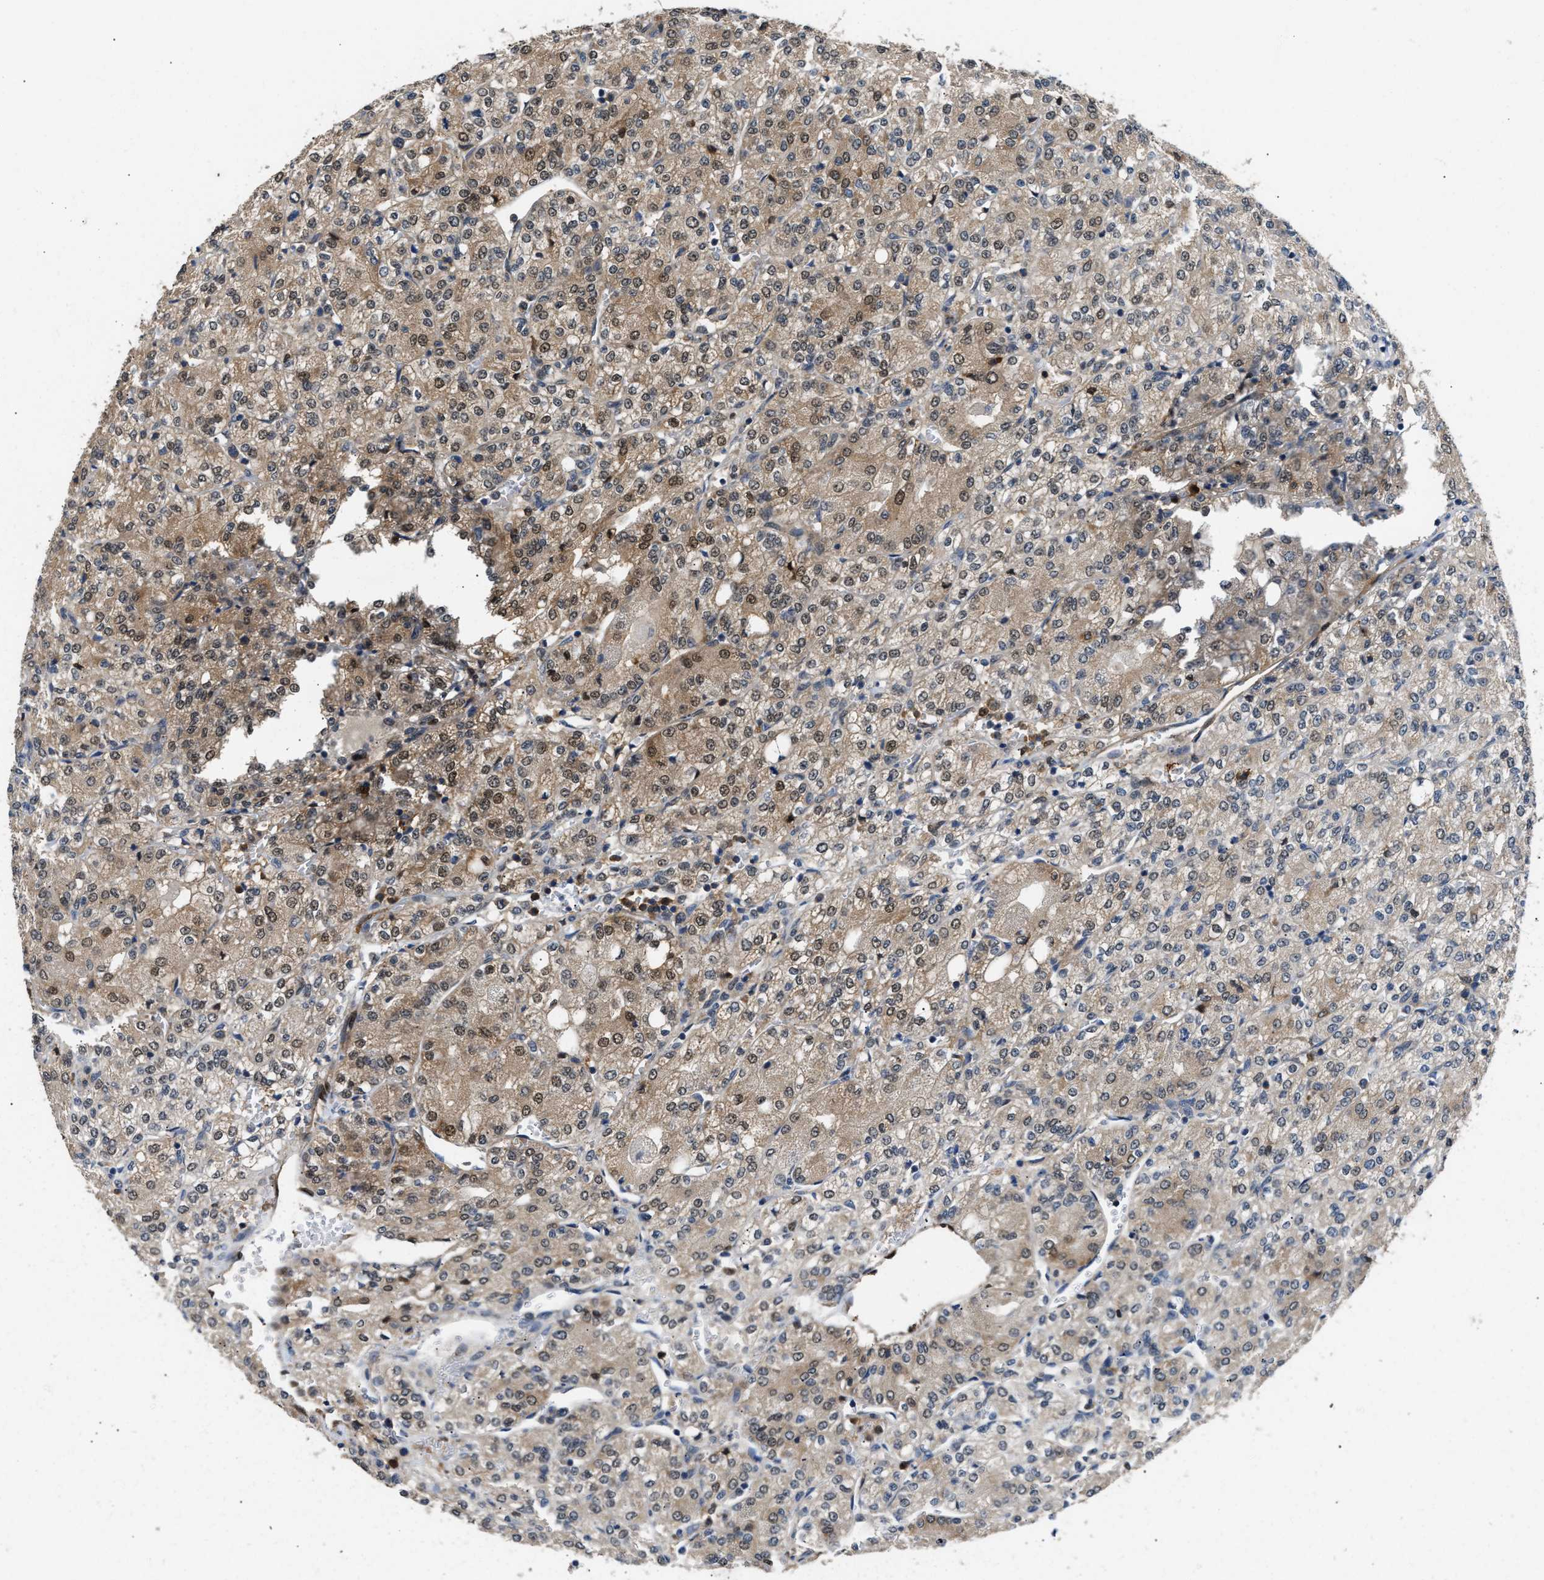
{"staining": {"intensity": "weak", "quantity": "25%-75%", "location": "cytoplasmic/membranous,nuclear"}, "tissue": "renal cancer", "cell_type": "Tumor cells", "image_type": "cancer", "snomed": [{"axis": "morphology", "description": "Adenocarcinoma, NOS"}, {"axis": "topography", "description": "Kidney"}], "caption": "Renal cancer stained with IHC demonstrates weak cytoplasmic/membranous and nuclear positivity in approximately 25%-75% of tumor cells. (Stains: DAB (3,3'-diaminobenzidine) in brown, nuclei in blue, Microscopy: brightfield microscopy at high magnification).", "gene": "PPA1", "patient": {"sex": "male", "age": 77}}